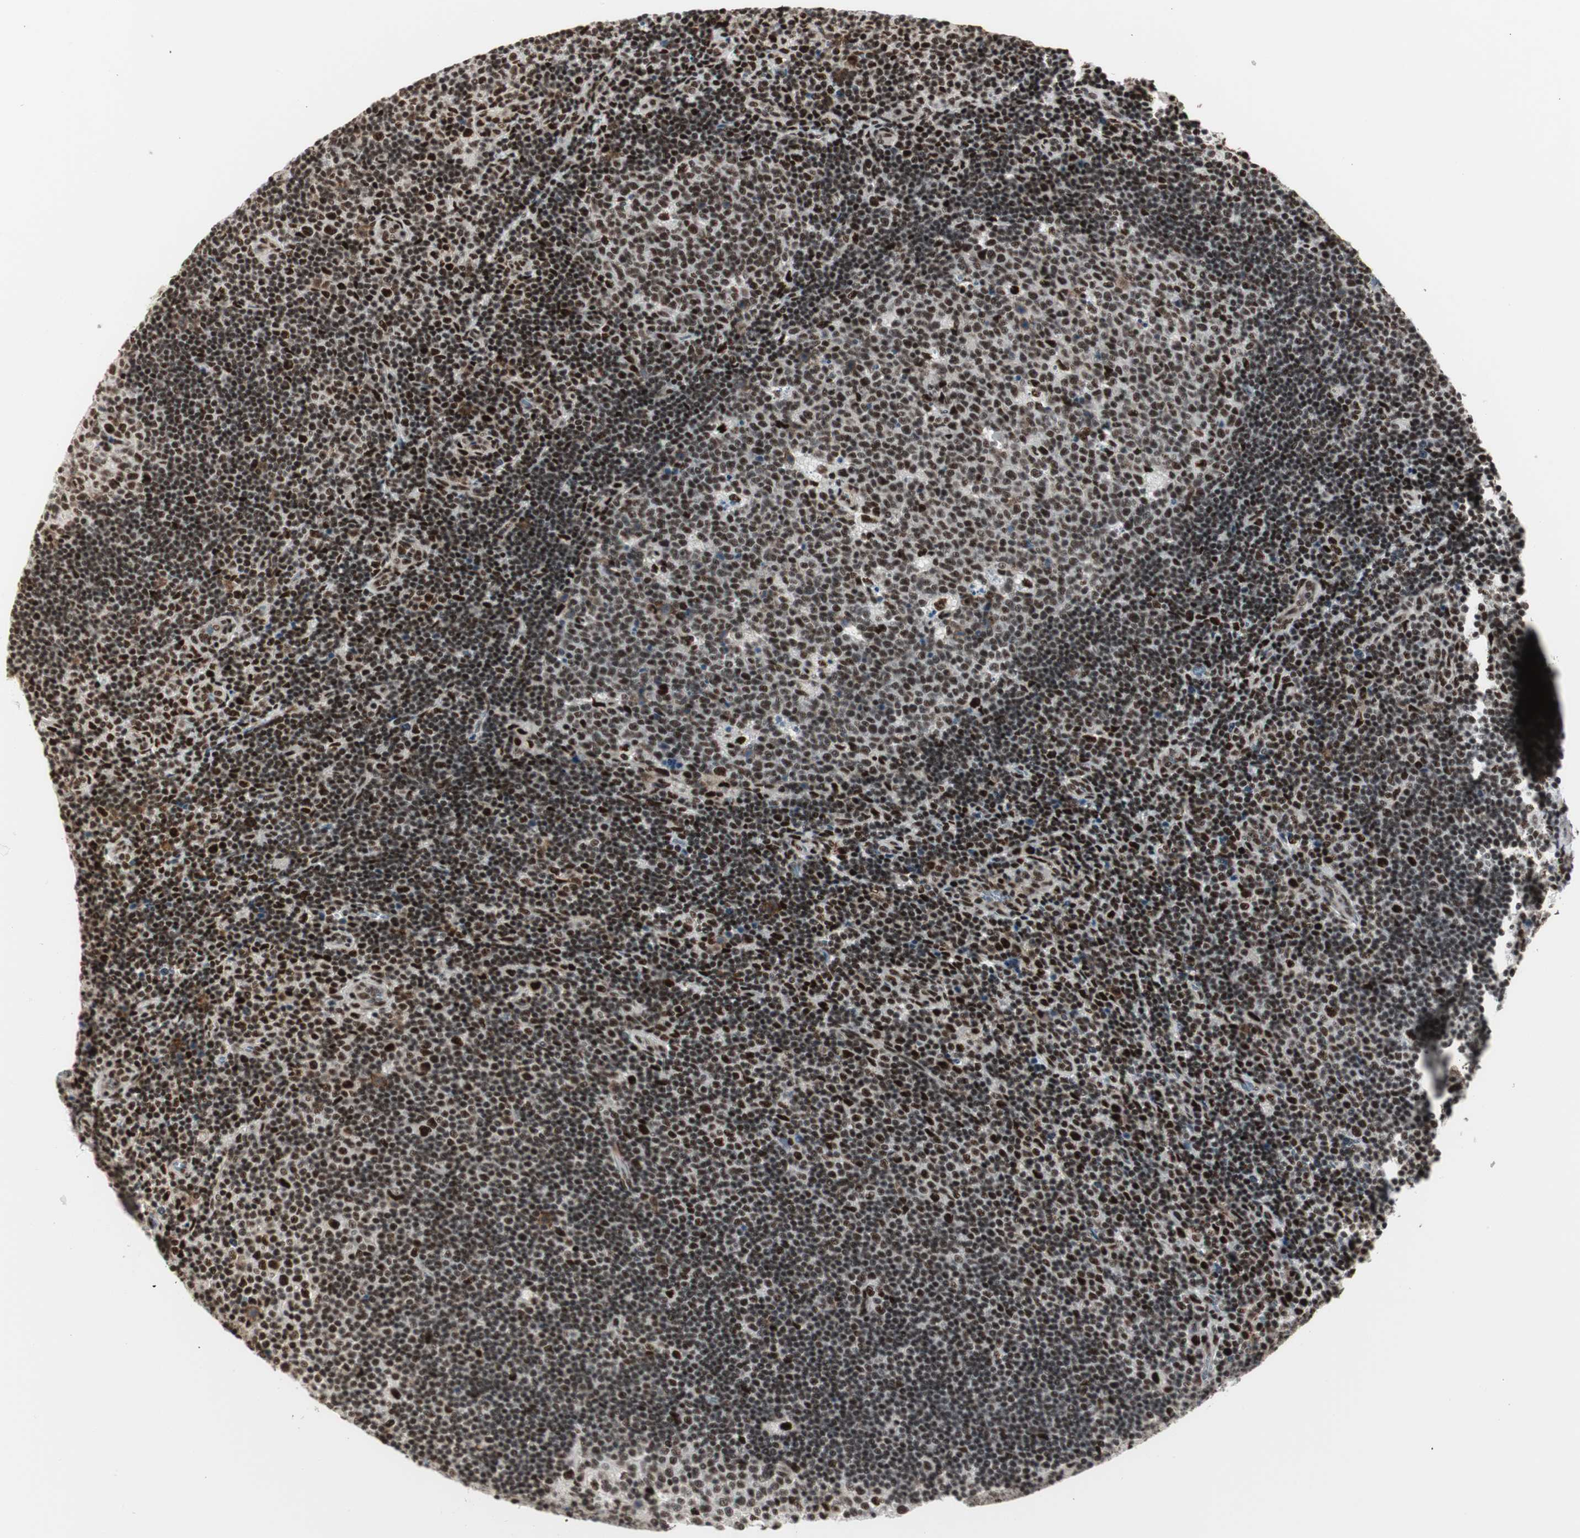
{"staining": {"intensity": "strong", "quantity": ">75%", "location": "nuclear"}, "tissue": "lymph node", "cell_type": "Germinal center cells", "image_type": "normal", "snomed": [{"axis": "morphology", "description": "Normal tissue, NOS"}, {"axis": "topography", "description": "Lymph node"}, {"axis": "topography", "description": "Salivary gland"}], "caption": "Brown immunohistochemical staining in unremarkable human lymph node demonstrates strong nuclear staining in approximately >75% of germinal center cells.", "gene": "HEXIM1", "patient": {"sex": "male", "age": 8}}